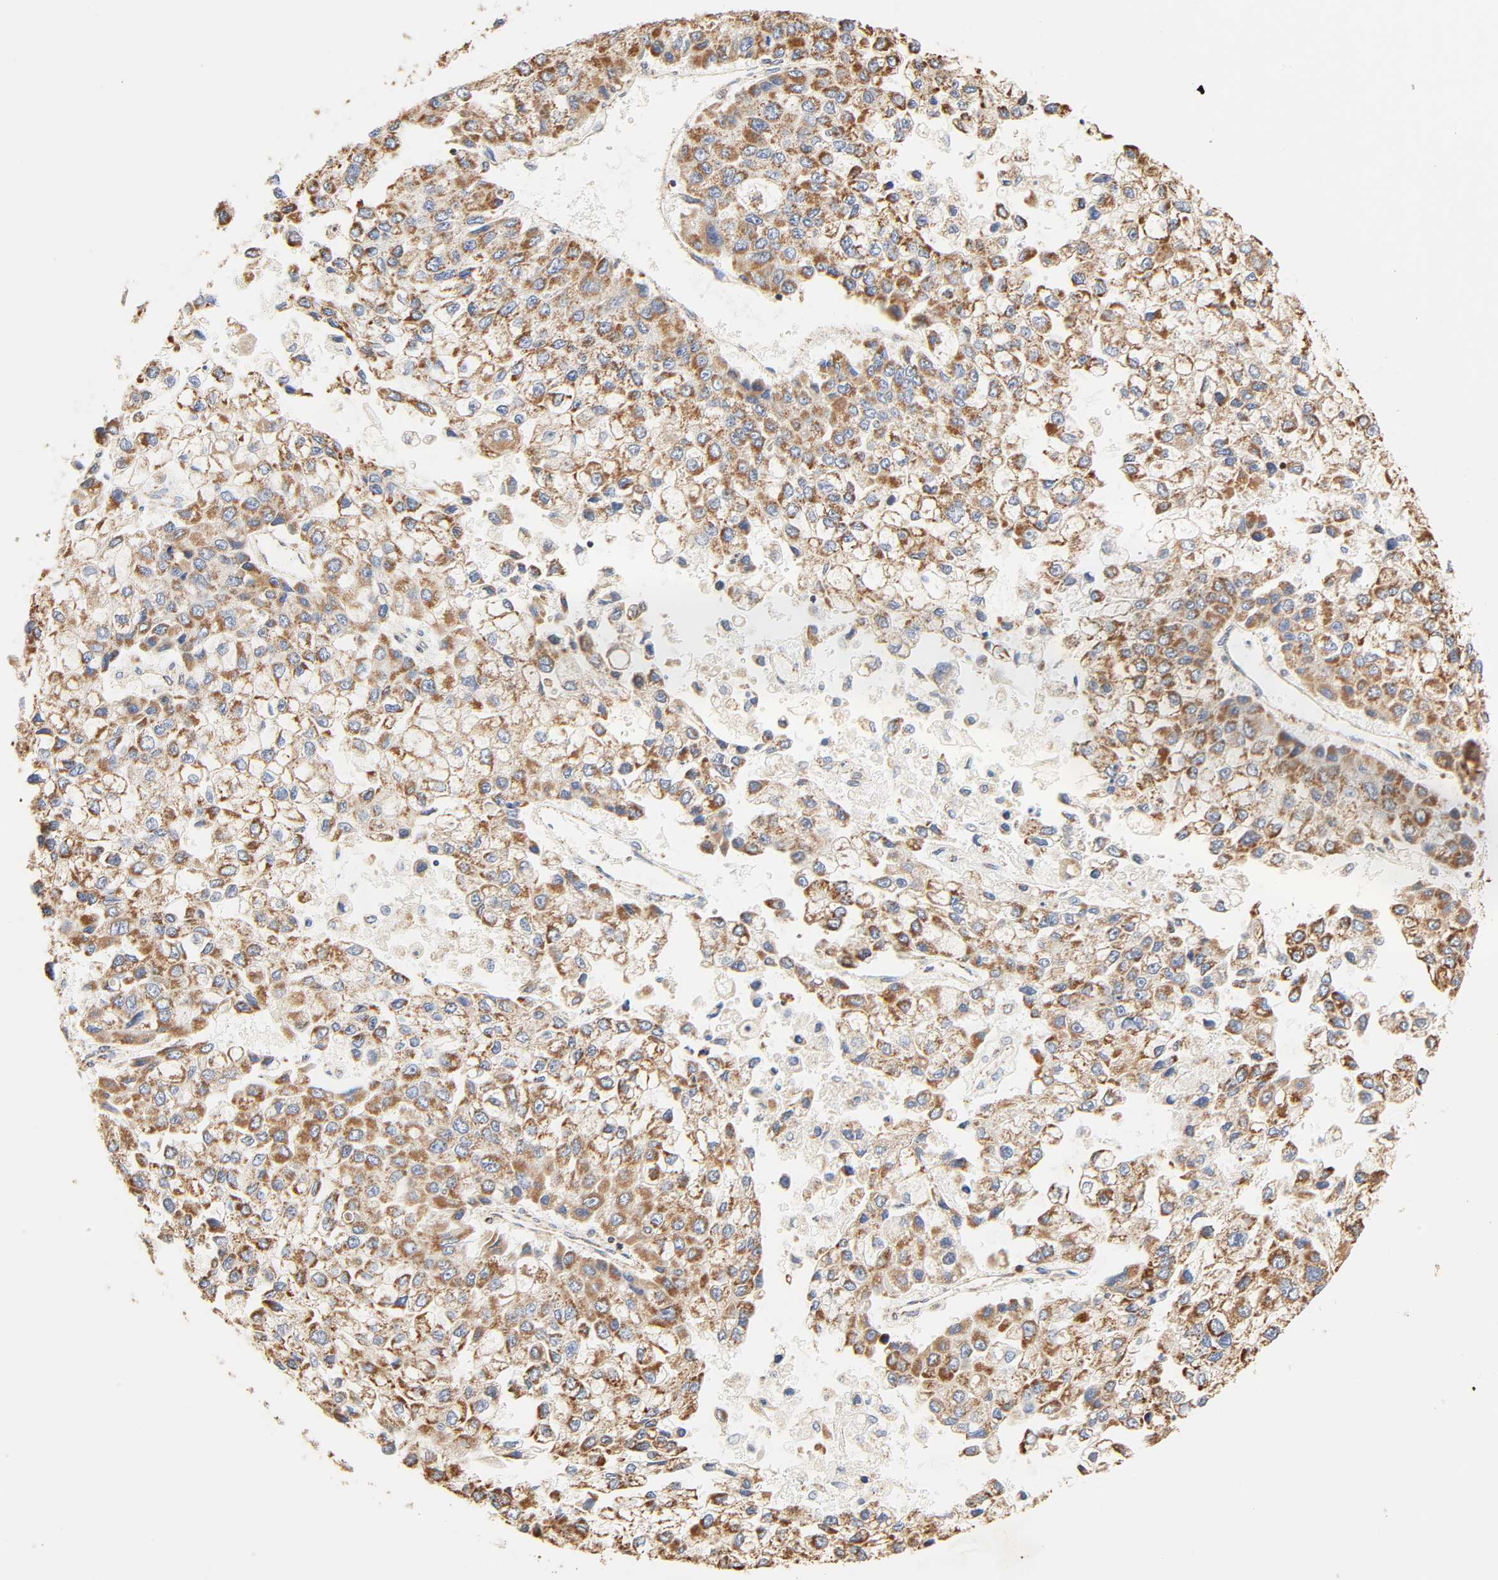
{"staining": {"intensity": "moderate", "quantity": ">75%", "location": "cytoplasmic/membranous"}, "tissue": "liver cancer", "cell_type": "Tumor cells", "image_type": "cancer", "snomed": [{"axis": "morphology", "description": "Carcinoma, Hepatocellular, NOS"}, {"axis": "topography", "description": "Liver"}], "caption": "Protein expression by IHC shows moderate cytoplasmic/membranous staining in about >75% of tumor cells in hepatocellular carcinoma (liver).", "gene": "ZMAT5", "patient": {"sex": "female", "age": 66}}